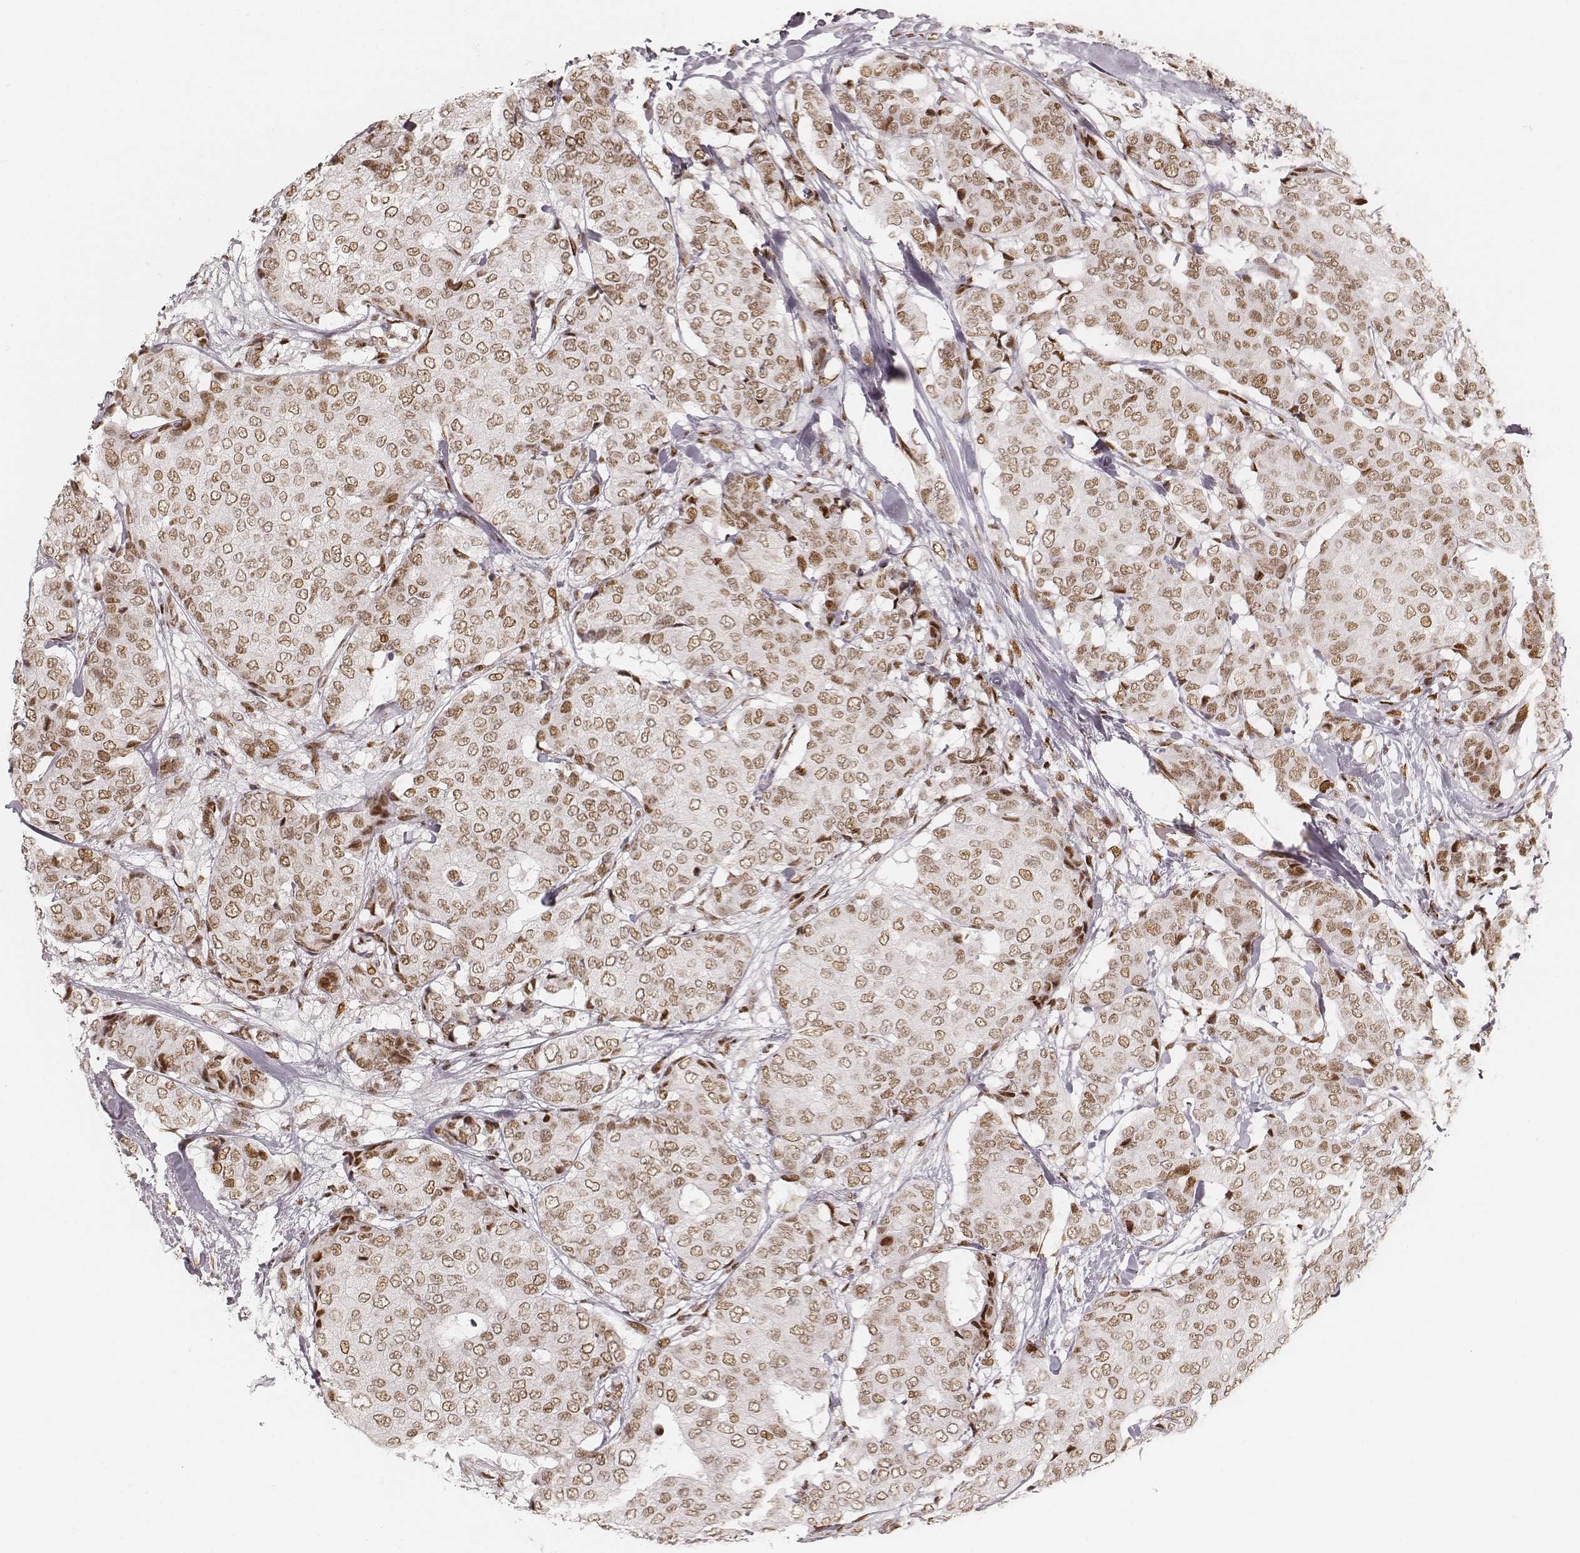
{"staining": {"intensity": "moderate", "quantity": ">75%", "location": "nuclear"}, "tissue": "breast cancer", "cell_type": "Tumor cells", "image_type": "cancer", "snomed": [{"axis": "morphology", "description": "Duct carcinoma"}, {"axis": "topography", "description": "Breast"}], "caption": "Breast infiltrating ductal carcinoma stained for a protein (brown) shows moderate nuclear positive positivity in approximately >75% of tumor cells.", "gene": "HNRNPC", "patient": {"sex": "female", "age": 75}}